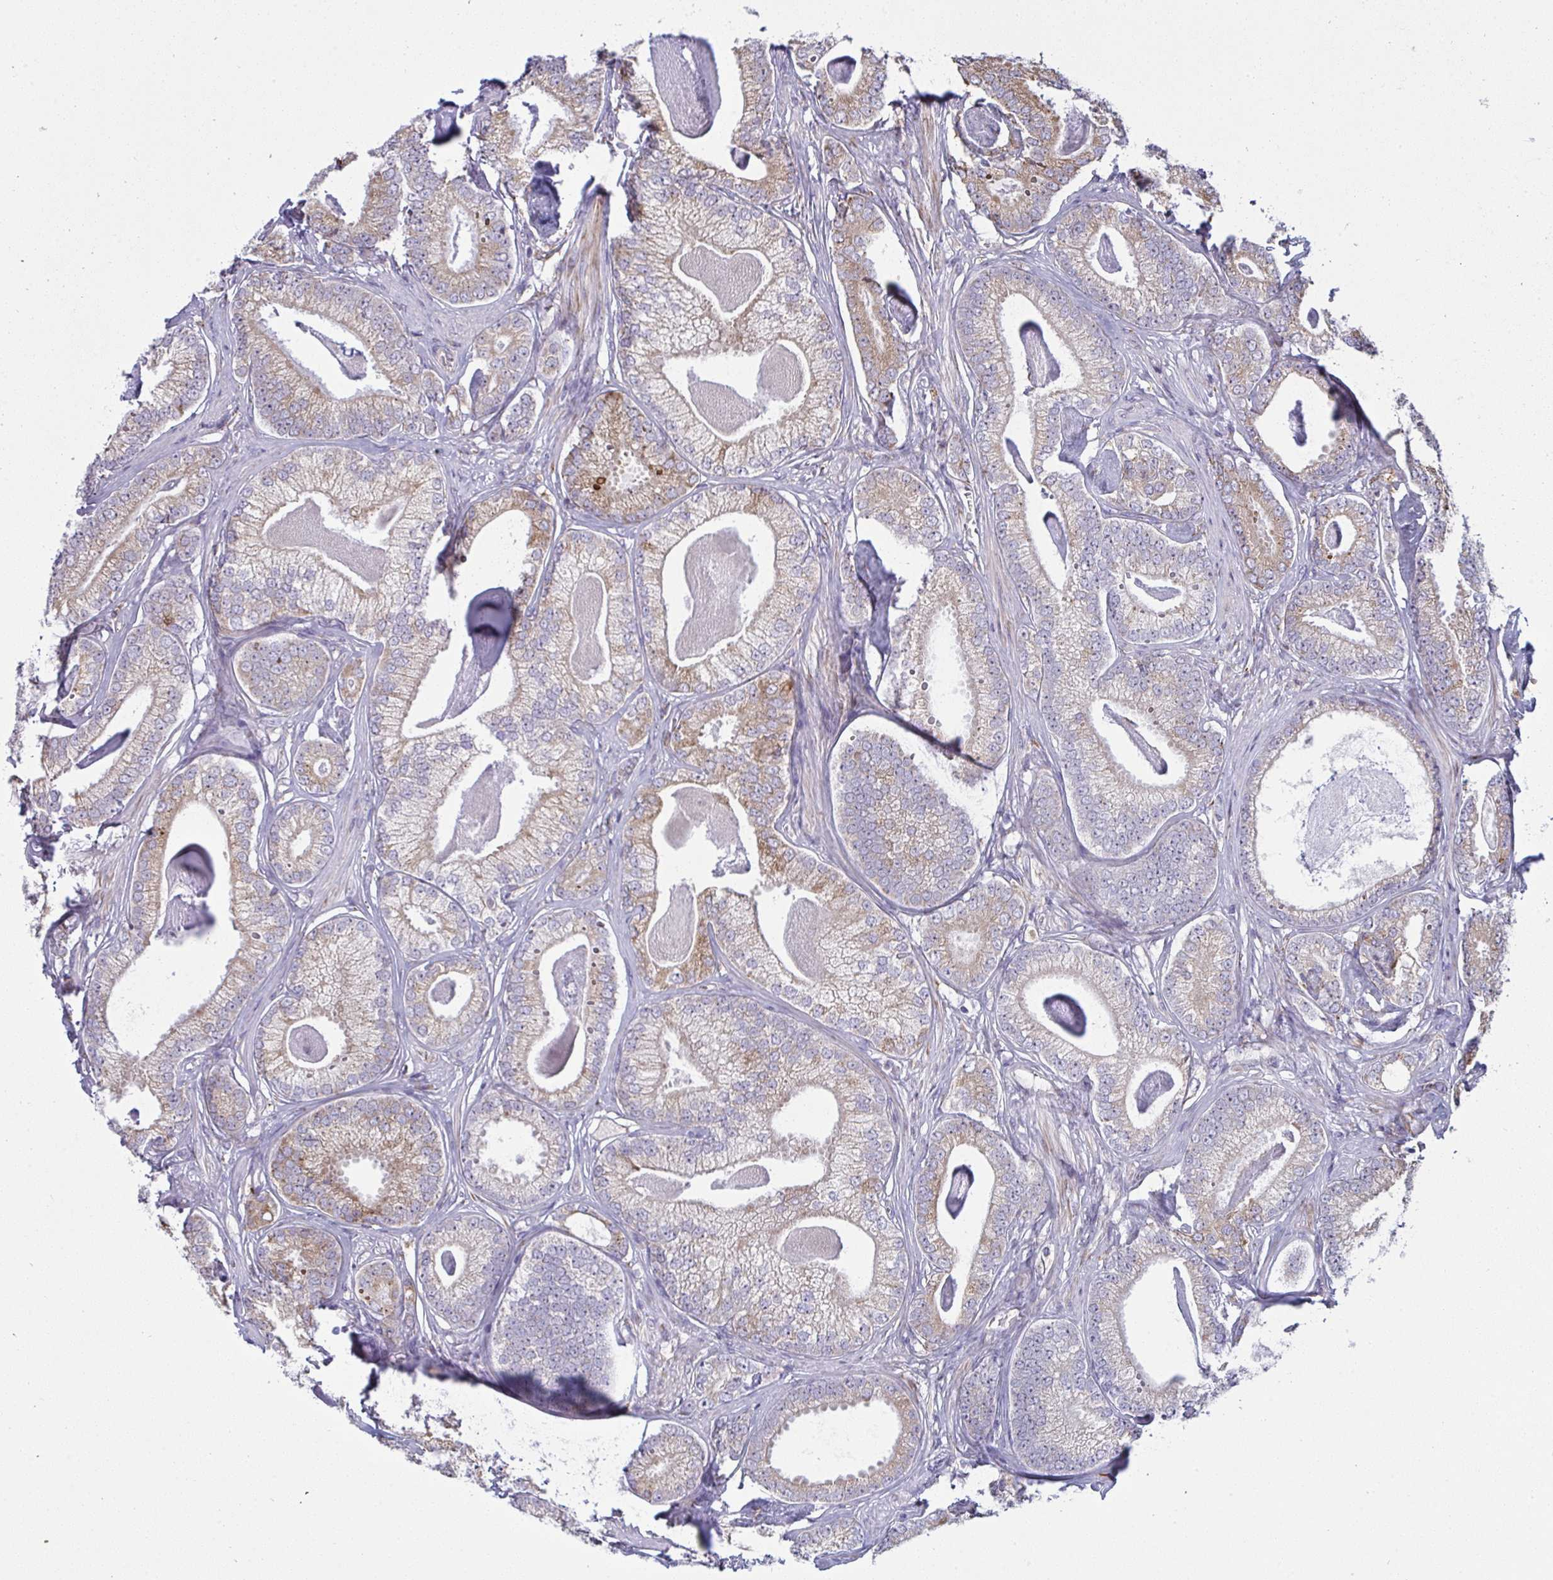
{"staining": {"intensity": "weak", "quantity": "25%-75%", "location": "cytoplasmic/membranous"}, "tissue": "prostate cancer", "cell_type": "Tumor cells", "image_type": "cancer", "snomed": [{"axis": "morphology", "description": "Adenocarcinoma, Low grade"}, {"axis": "topography", "description": "Prostate"}], "caption": "Immunohistochemical staining of adenocarcinoma (low-grade) (prostate) demonstrates low levels of weak cytoplasmic/membranous staining in about 25%-75% of tumor cells.", "gene": "MYMK", "patient": {"sex": "male", "age": 63}}